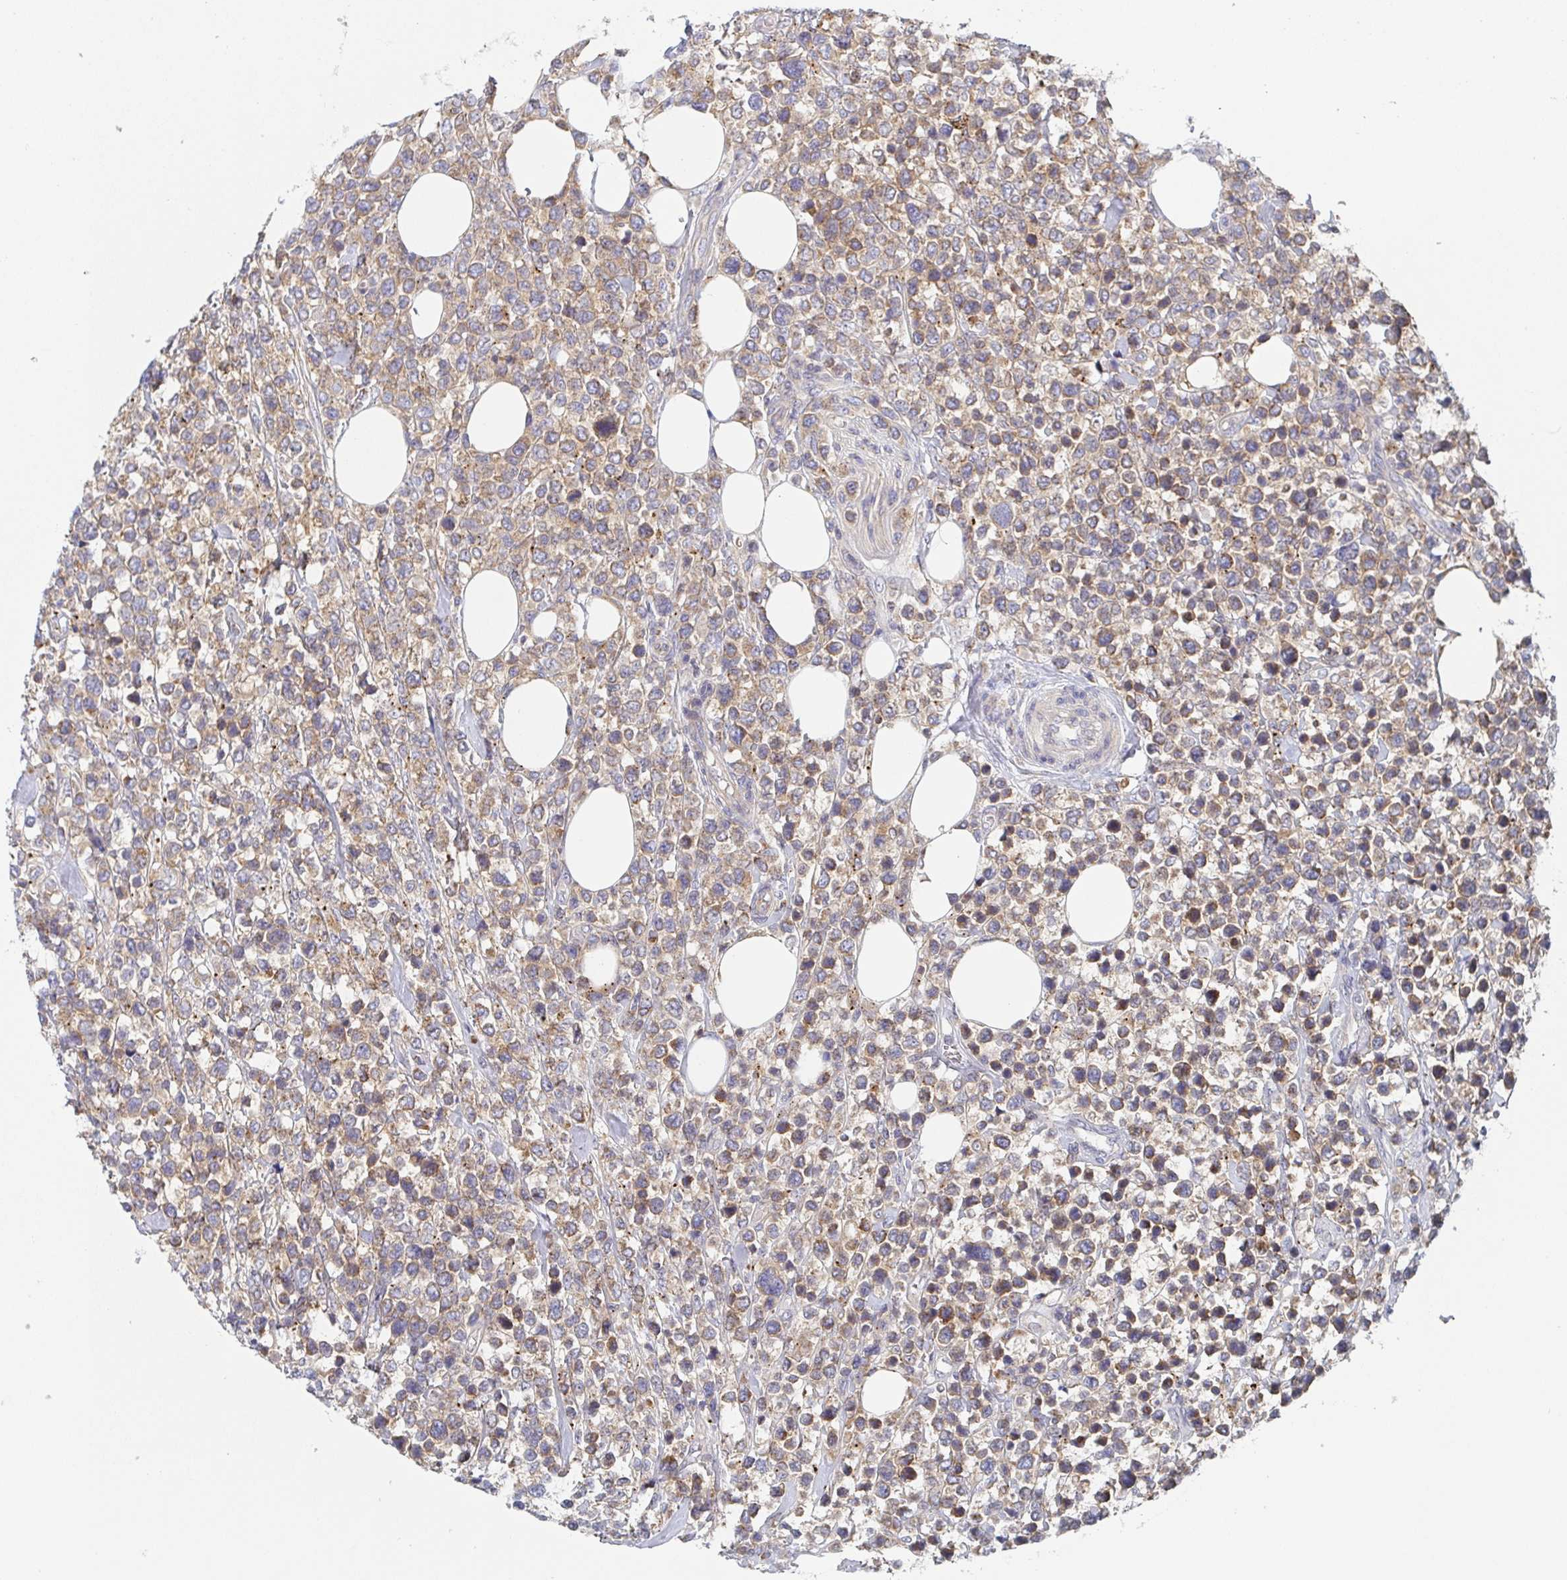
{"staining": {"intensity": "weak", "quantity": ">75%", "location": "cytoplasmic/membranous"}, "tissue": "lymphoma", "cell_type": "Tumor cells", "image_type": "cancer", "snomed": [{"axis": "morphology", "description": "Malignant lymphoma, non-Hodgkin's type, High grade"}, {"axis": "topography", "description": "Soft tissue"}], "caption": "The image displays a brown stain indicating the presence of a protein in the cytoplasmic/membranous of tumor cells in lymphoma.", "gene": "TUFT1", "patient": {"sex": "female", "age": 56}}